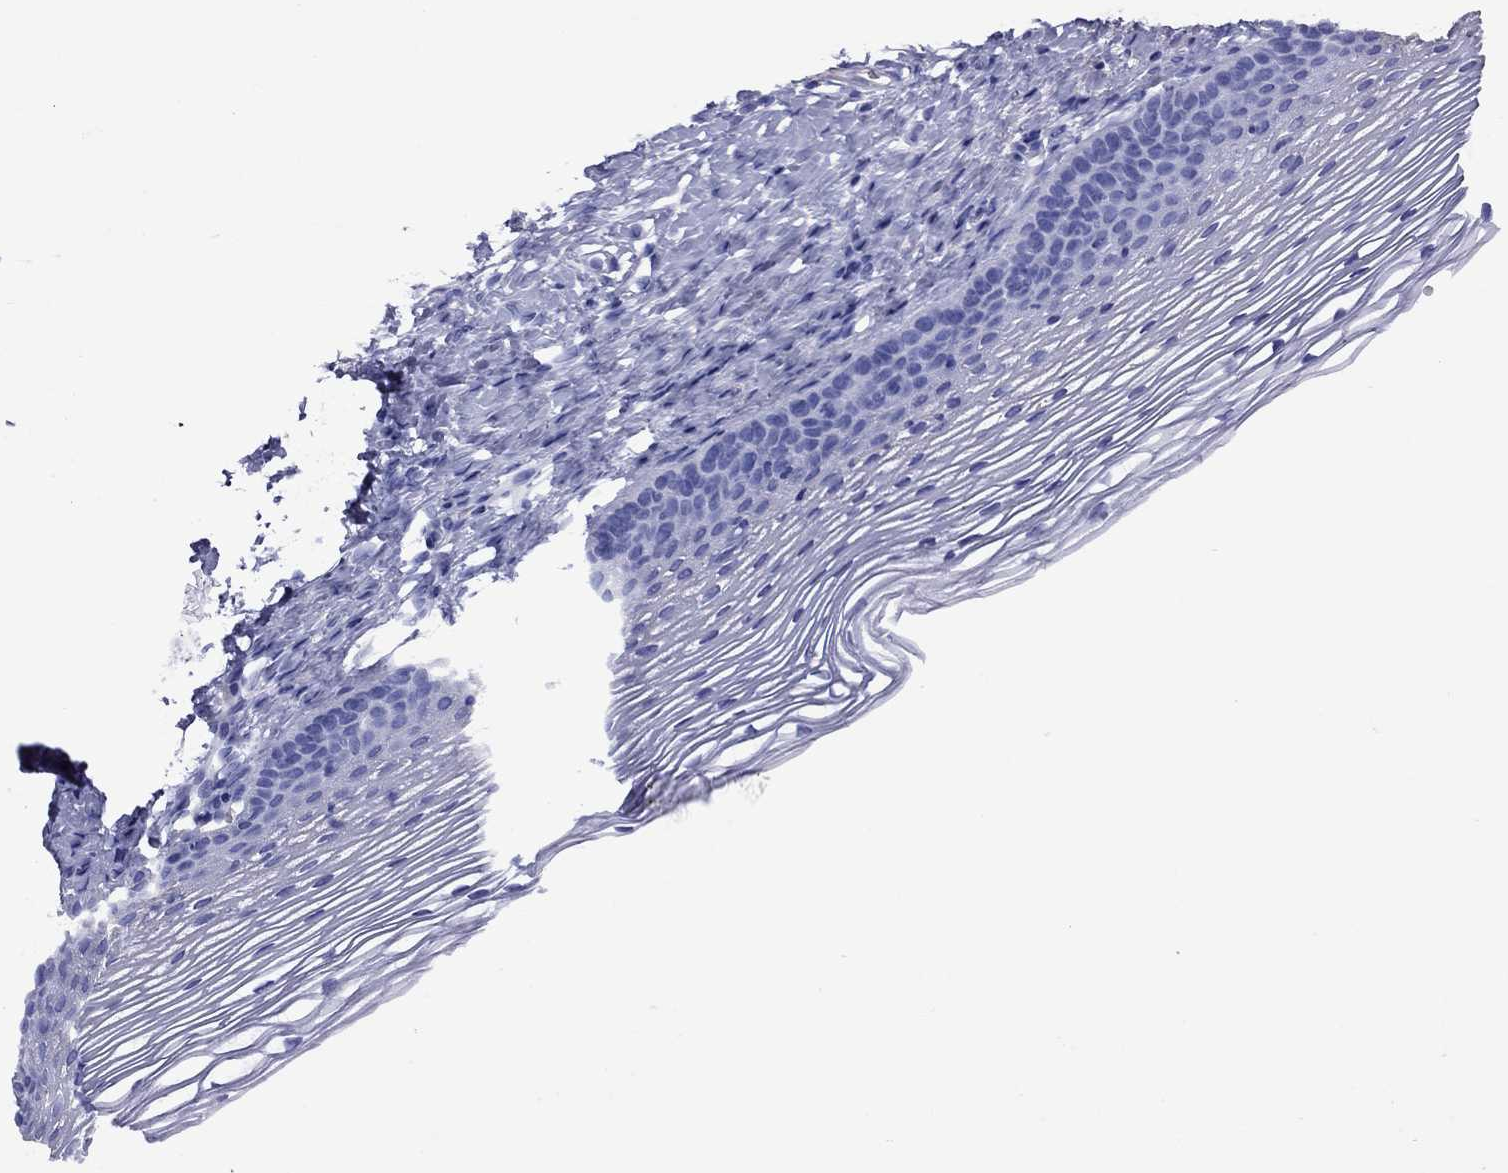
{"staining": {"intensity": "negative", "quantity": "none", "location": "none"}, "tissue": "cervix", "cell_type": "Squamous epithelial cells", "image_type": "normal", "snomed": [{"axis": "morphology", "description": "Normal tissue, NOS"}, {"axis": "topography", "description": "Cervix"}], "caption": "Immunohistochemical staining of benign human cervix shows no significant staining in squamous epithelial cells. Nuclei are stained in blue.", "gene": "APOA2", "patient": {"sex": "female", "age": 39}}